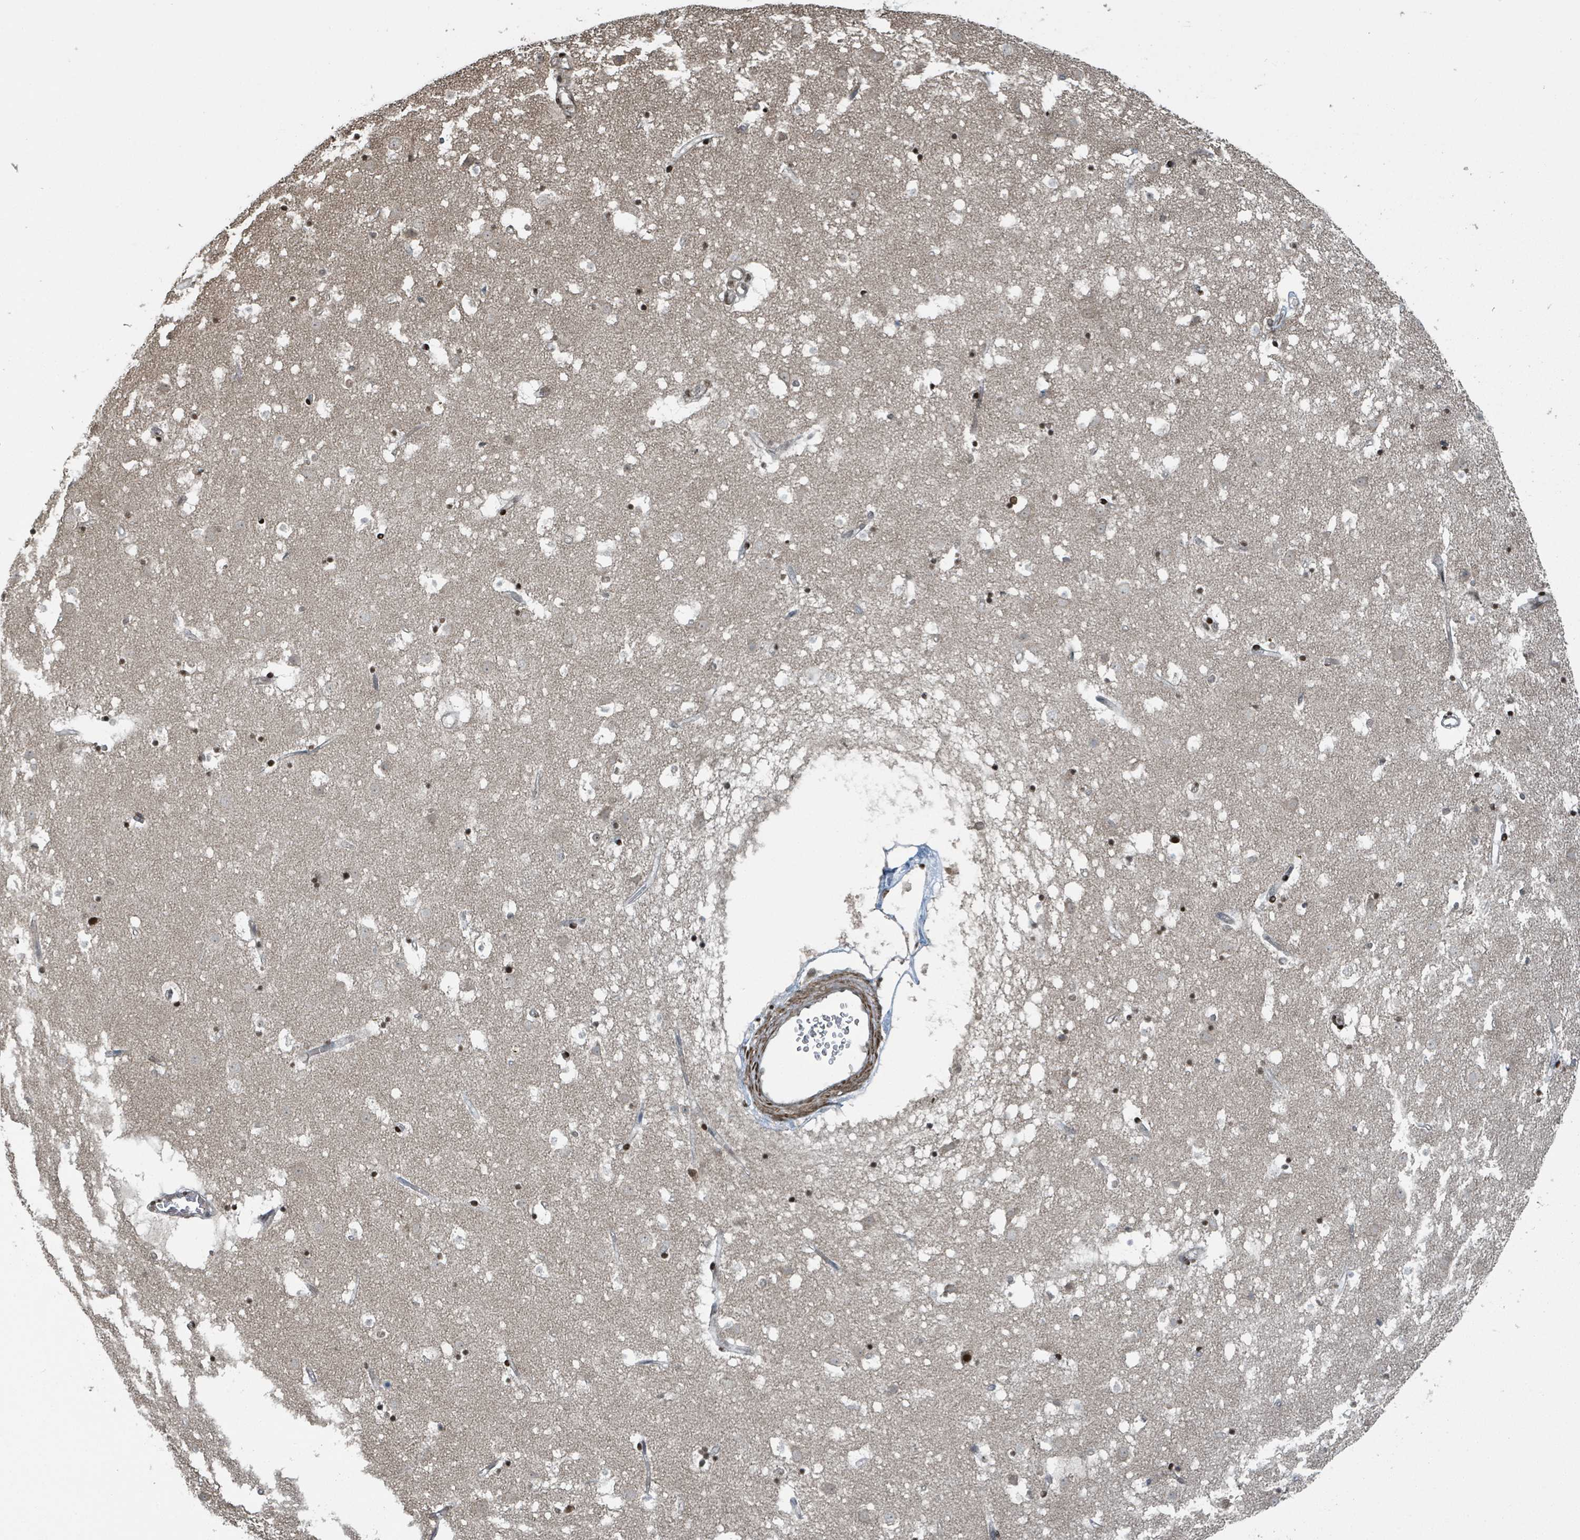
{"staining": {"intensity": "strong", "quantity": "<25%", "location": "nuclear"}, "tissue": "caudate", "cell_type": "Glial cells", "image_type": "normal", "snomed": [{"axis": "morphology", "description": "Normal tissue, NOS"}, {"axis": "topography", "description": "Lateral ventricle wall"}], "caption": "Caudate stained with IHC demonstrates strong nuclear positivity in about <25% of glial cells. The protein is stained brown, and the nuclei are stained in blue (DAB (3,3'-diaminobenzidine) IHC with brightfield microscopy, high magnification).", "gene": "PHIP", "patient": {"sex": "male", "age": 58}}